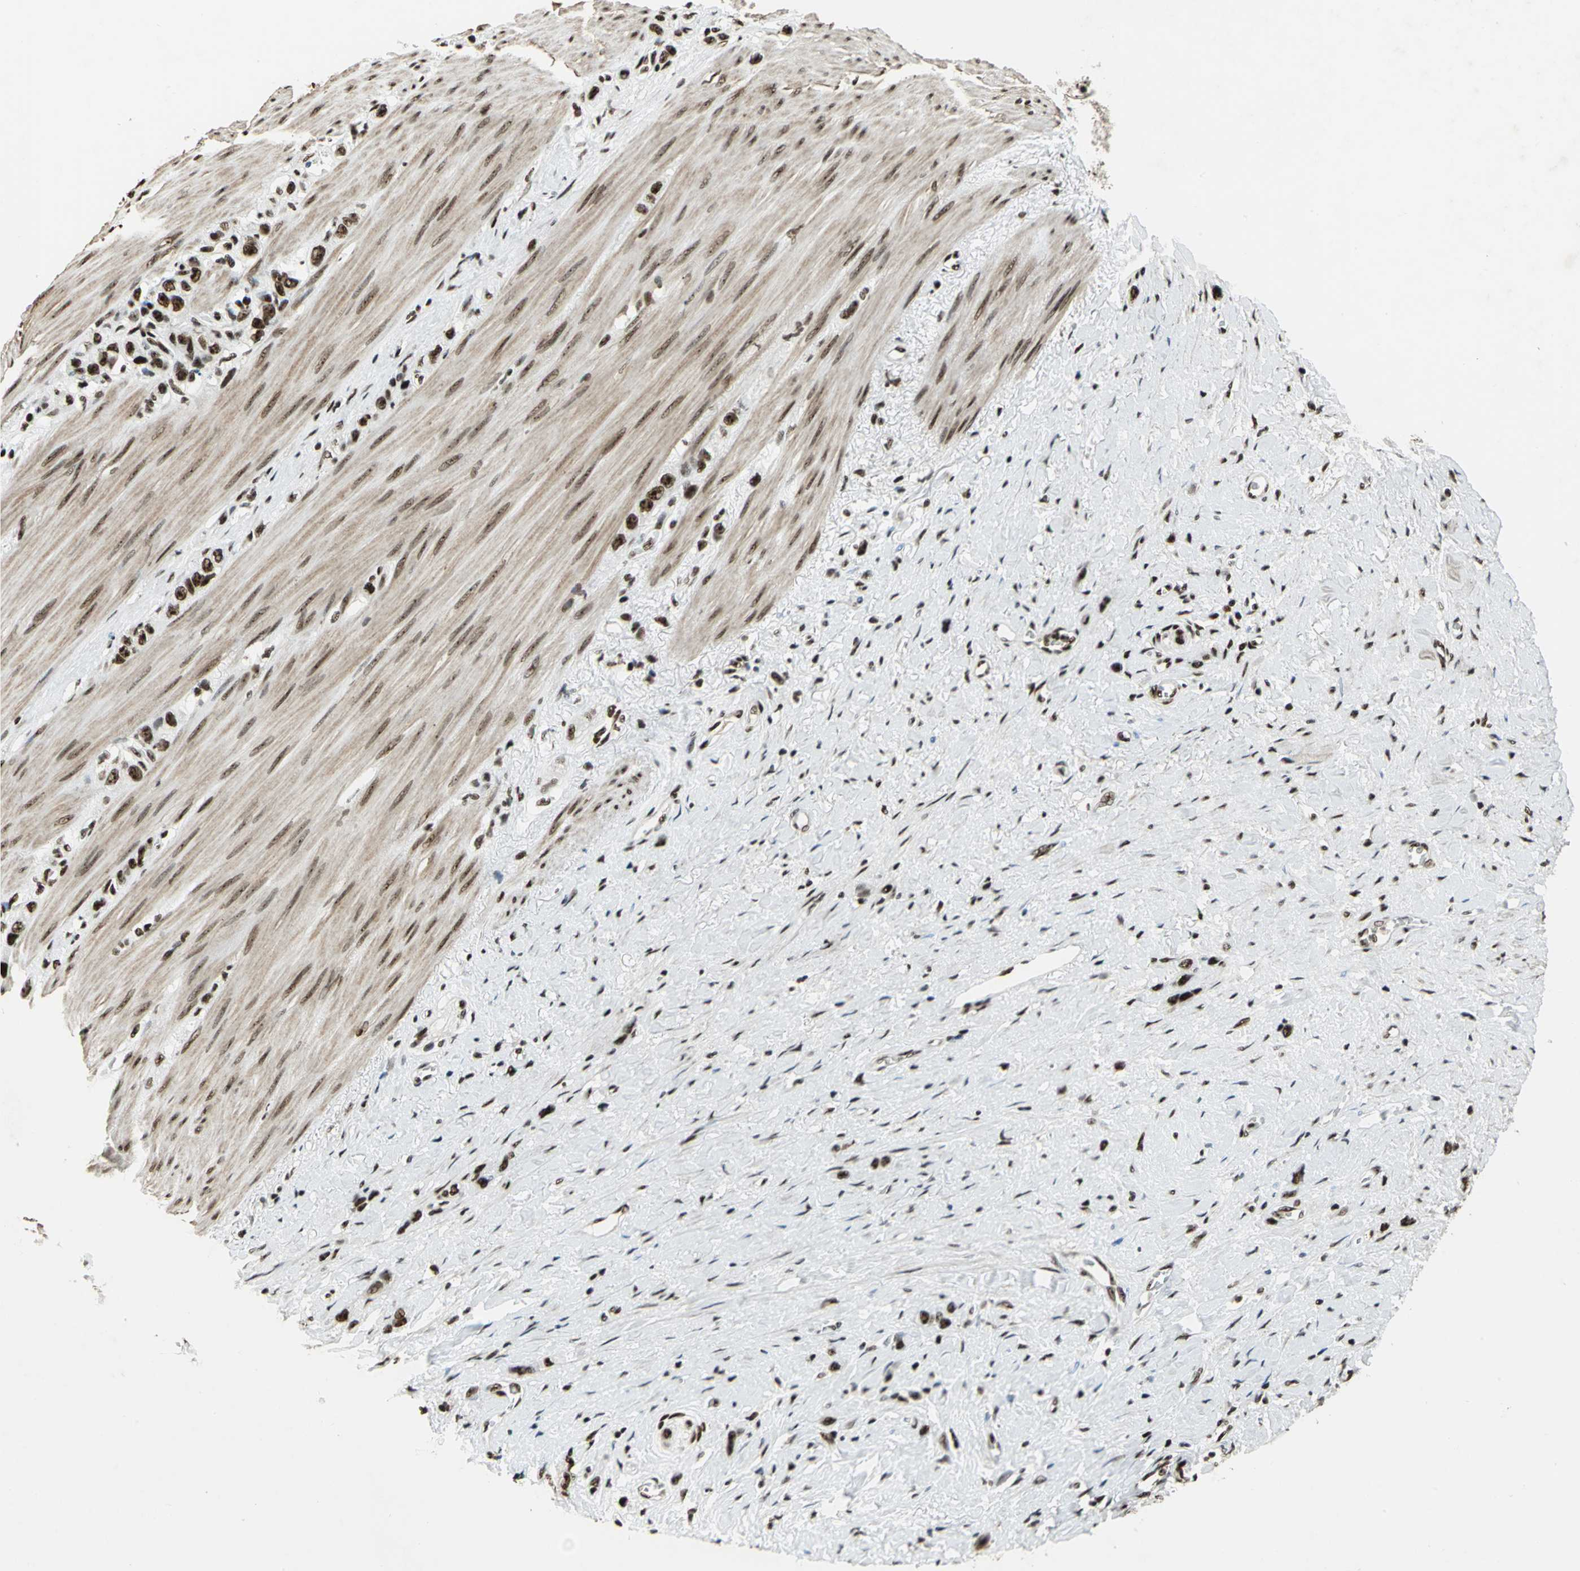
{"staining": {"intensity": "strong", "quantity": ">75%", "location": "nuclear"}, "tissue": "stomach cancer", "cell_type": "Tumor cells", "image_type": "cancer", "snomed": [{"axis": "morphology", "description": "Normal tissue, NOS"}, {"axis": "morphology", "description": "Adenocarcinoma, NOS"}, {"axis": "morphology", "description": "Adenocarcinoma, High grade"}, {"axis": "topography", "description": "Stomach, upper"}, {"axis": "topography", "description": "Stomach"}], "caption": "DAB immunohistochemical staining of stomach adenocarcinoma (high-grade) exhibits strong nuclear protein positivity in about >75% of tumor cells.", "gene": "UBTF", "patient": {"sex": "female", "age": 65}}